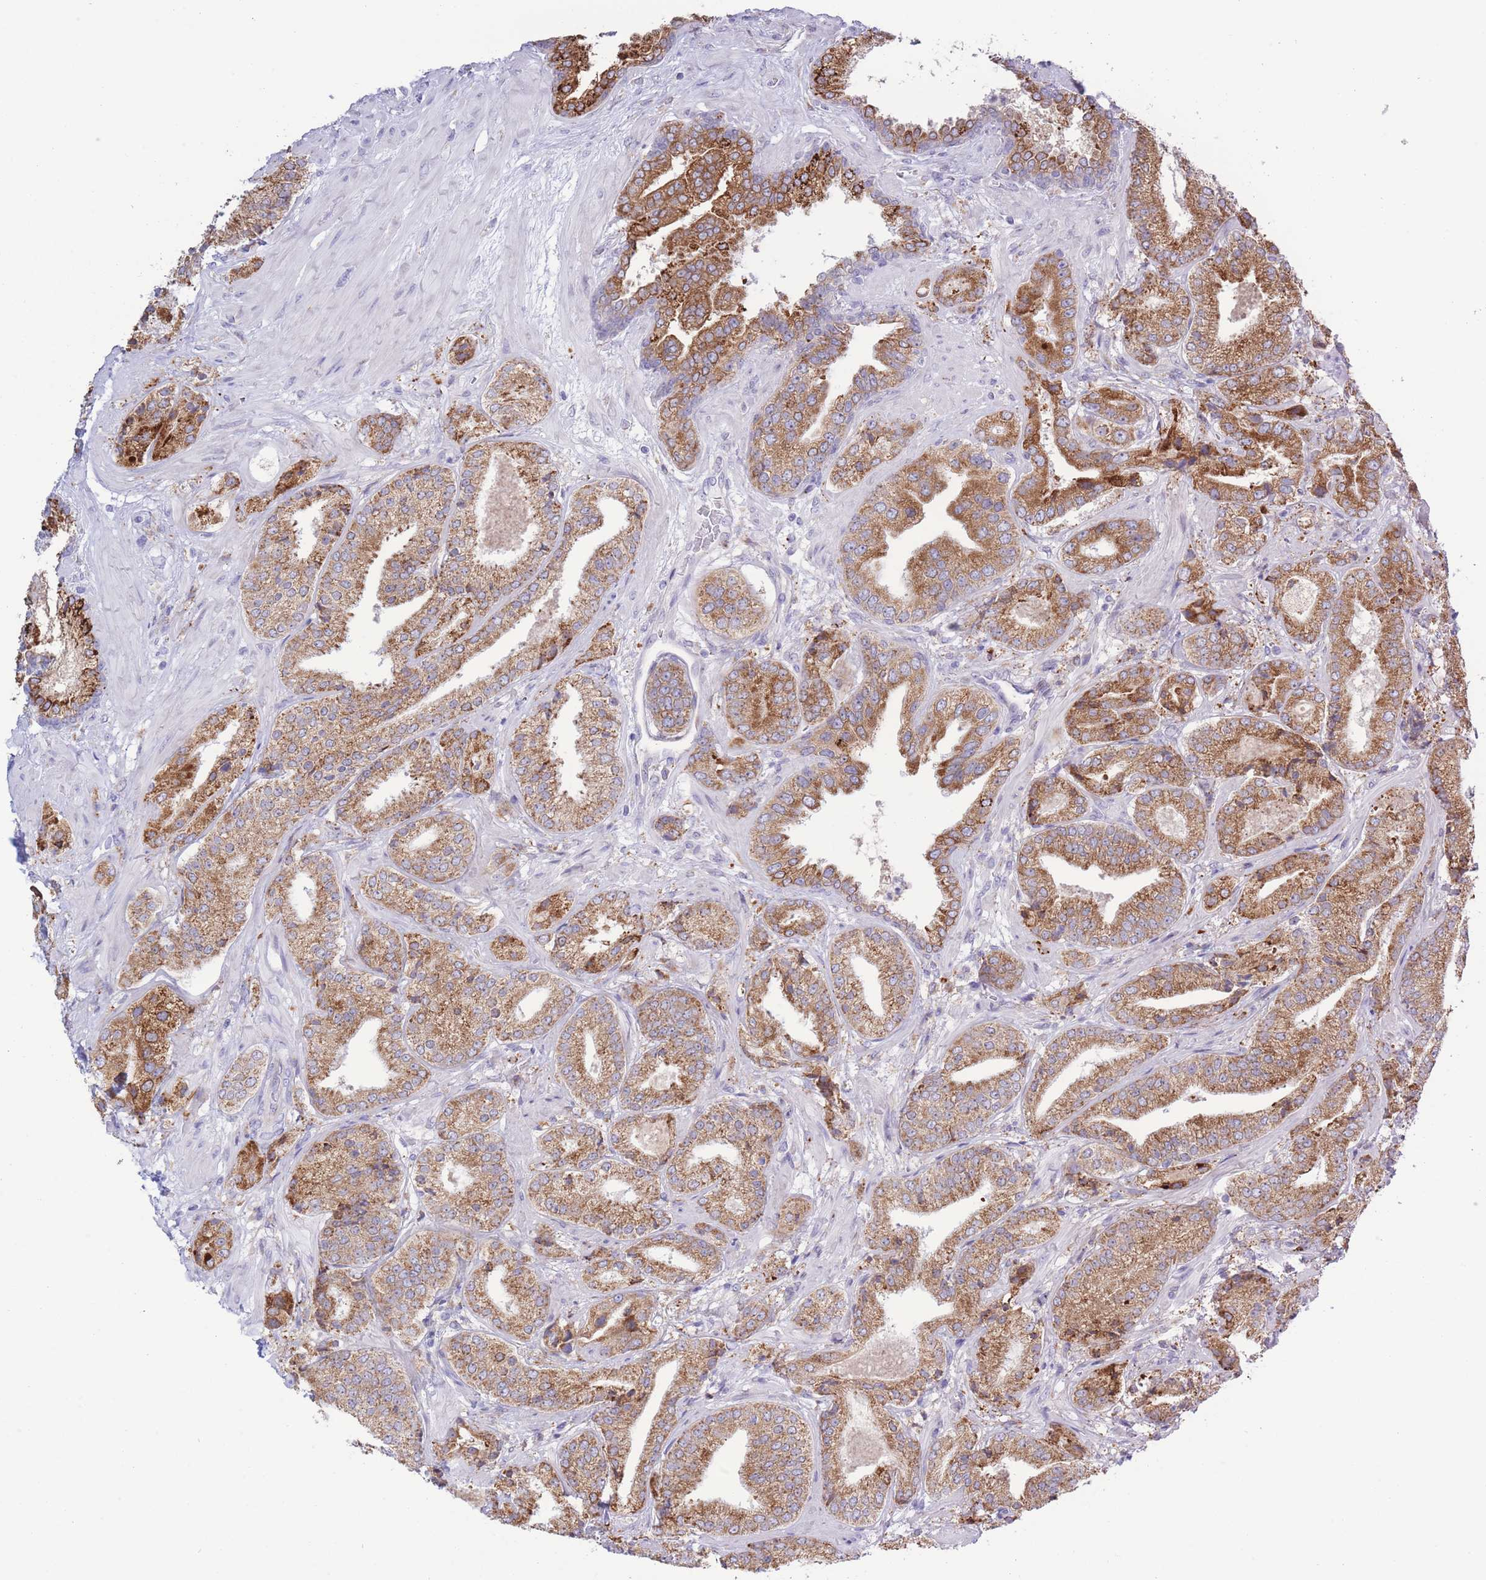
{"staining": {"intensity": "moderate", "quantity": ">75%", "location": "cytoplasmic/membranous"}, "tissue": "prostate cancer", "cell_type": "Tumor cells", "image_type": "cancer", "snomed": [{"axis": "morphology", "description": "Adenocarcinoma, High grade"}, {"axis": "topography", "description": "Prostate"}], "caption": "About >75% of tumor cells in human prostate cancer (adenocarcinoma (high-grade)) exhibit moderate cytoplasmic/membranous protein expression as visualized by brown immunohistochemical staining.", "gene": "MYDGF", "patient": {"sex": "male", "age": 63}}